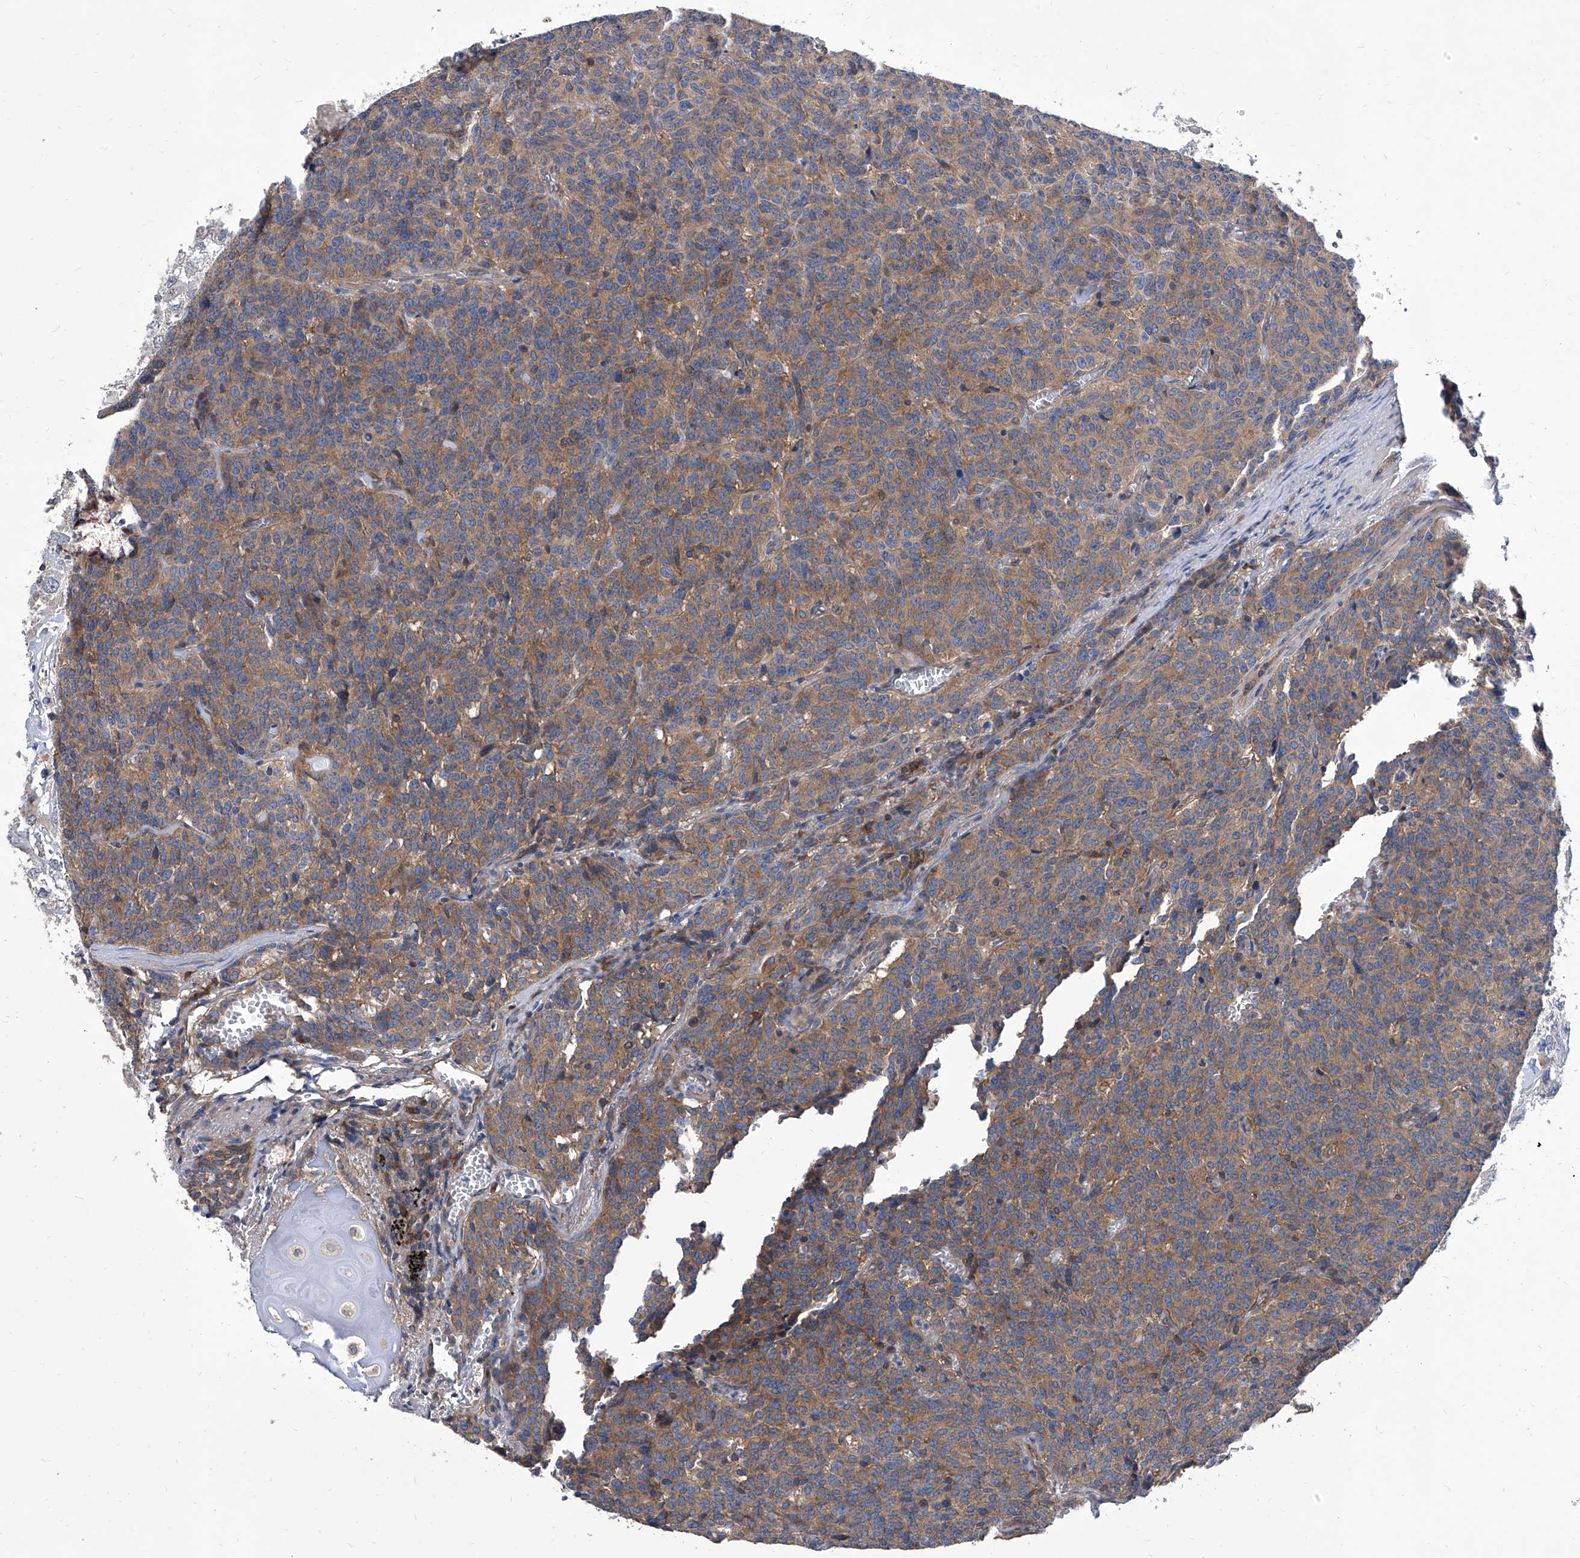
{"staining": {"intensity": "moderate", "quantity": ">75%", "location": "cytoplasmic/membranous"}, "tissue": "carcinoid", "cell_type": "Tumor cells", "image_type": "cancer", "snomed": [{"axis": "morphology", "description": "Carcinoid, malignant, NOS"}, {"axis": "topography", "description": "Lung"}], "caption": "Immunohistochemical staining of human malignant carcinoid reveals moderate cytoplasmic/membranous protein staining in approximately >75% of tumor cells.", "gene": "TJAP1", "patient": {"sex": "female", "age": 46}}